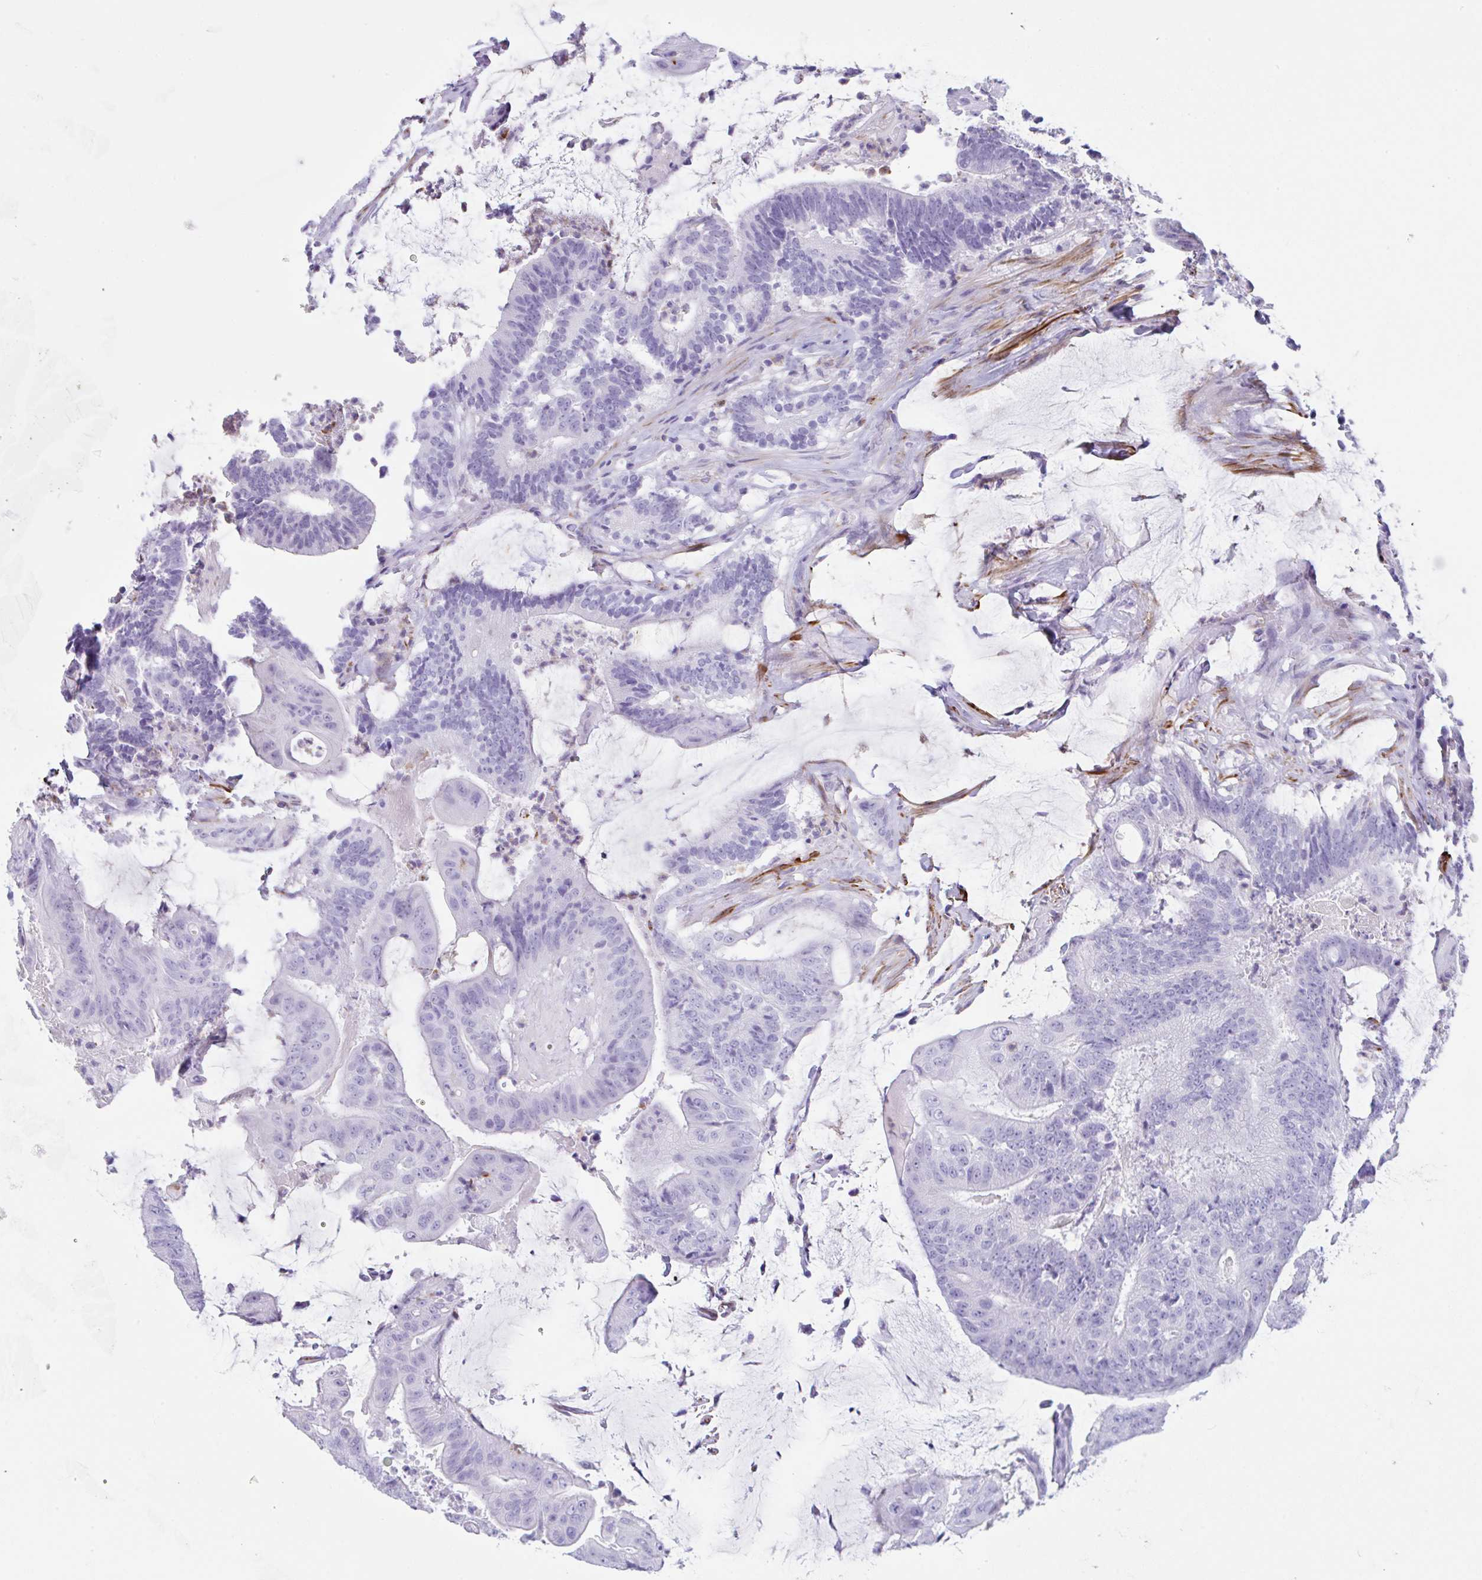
{"staining": {"intensity": "negative", "quantity": "none", "location": "none"}, "tissue": "colorectal cancer", "cell_type": "Tumor cells", "image_type": "cancer", "snomed": [{"axis": "morphology", "description": "Adenocarcinoma, NOS"}, {"axis": "topography", "description": "Colon"}], "caption": "This micrograph is of colorectal adenocarcinoma stained with immunohistochemistry (IHC) to label a protein in brown with the nuclei are counter-stained blue. There is no staining in tumor cells. (DAB immunohistochemistry (IHC) with hematoxylin counter stain).", "gene": "TAS2R41", "patient": {"sex": "female", "age": 43}}